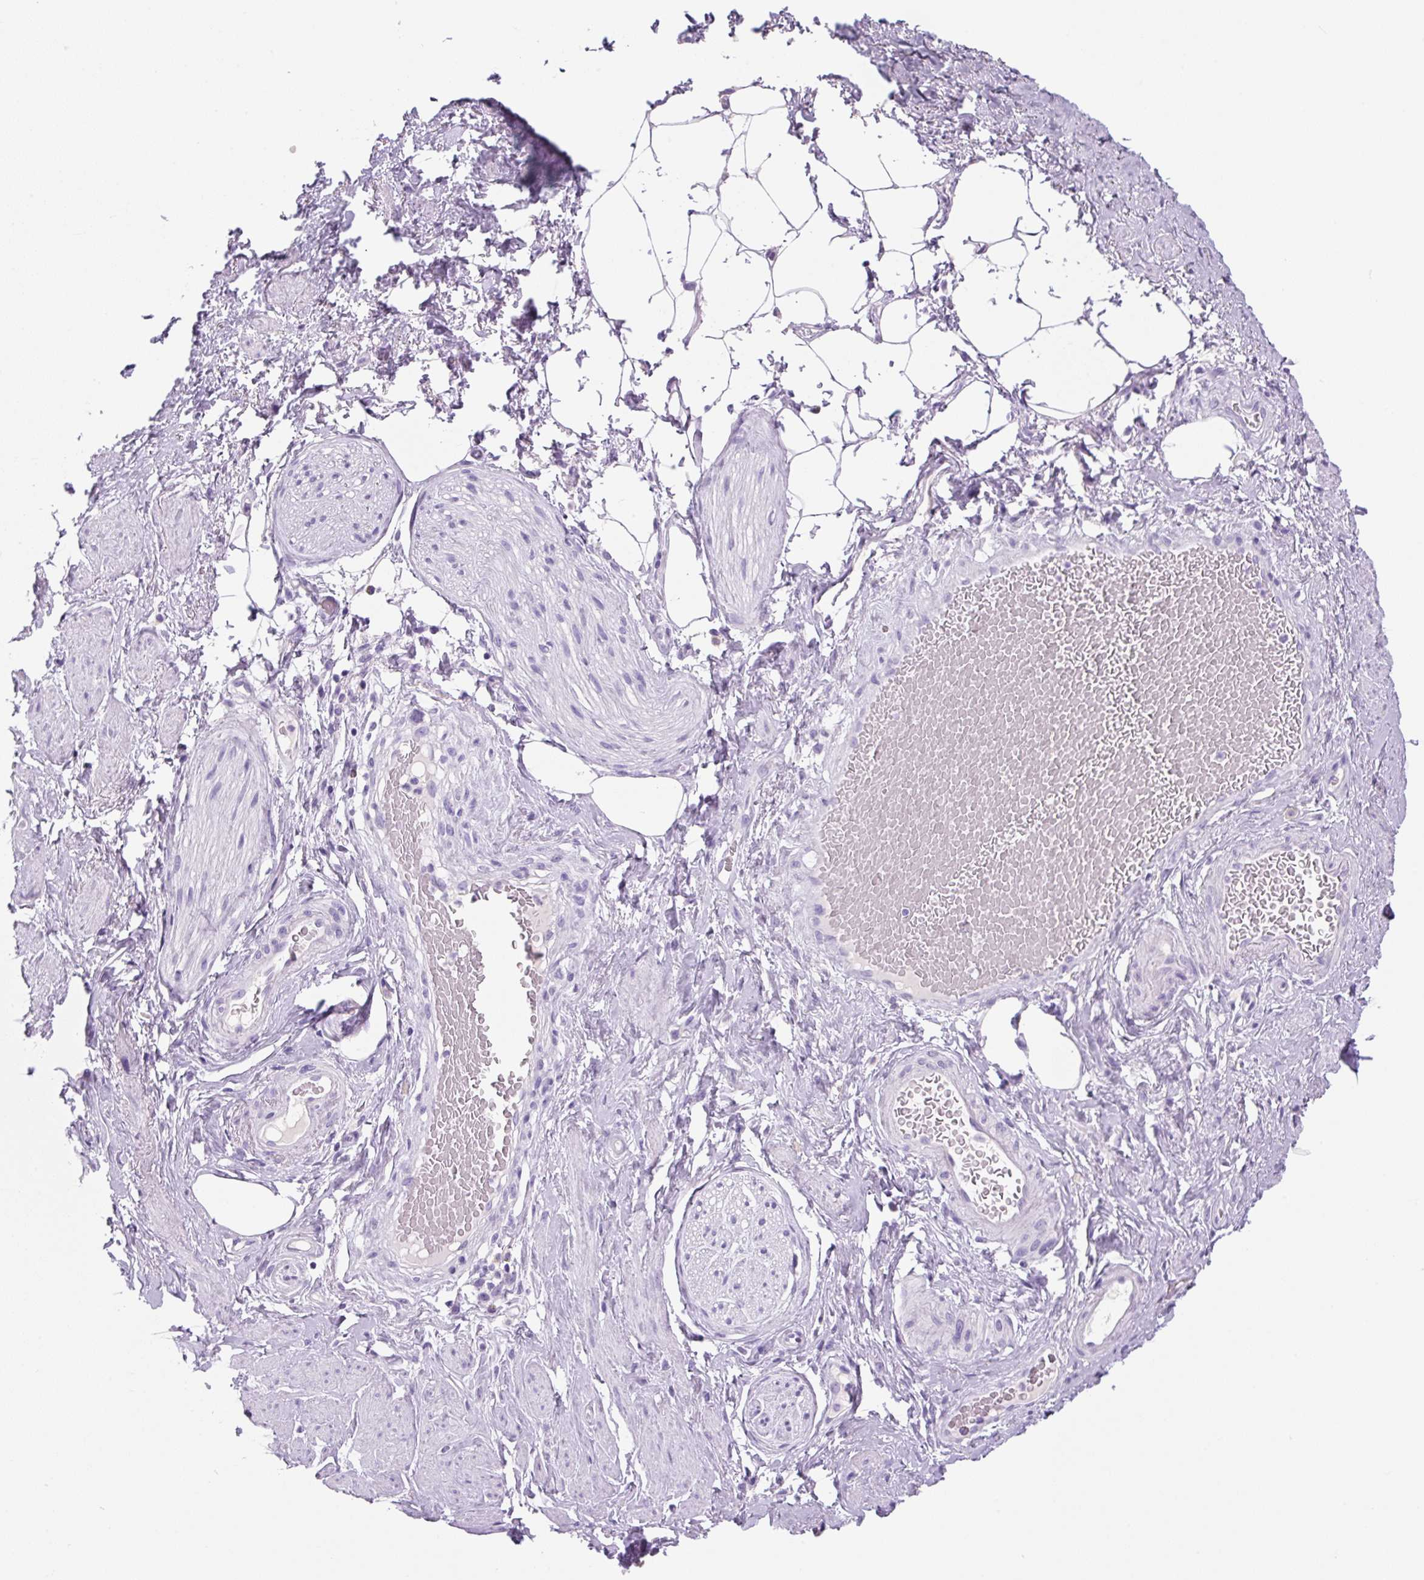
{"staining": {"intensity": "negative", "quantity": "none", "location": "none"}, "tissue": "adipose tissue", "cell_type": "Adipocytes", "image_type": "normal", "snomed": [{"axis": "morphology", "description": "Normal tissue, NOS"}, {"axis": "topography", "description": "Vagina"}, {"axis": "topography", "description": "Peripheral nerve tissue"}], "caption": "Immunohistochemistry of normal human adipose tissue exhibits no positivity in adipocytes.", "gene": "PRRT1", "patient": {"sex": "female", "age": 71}}